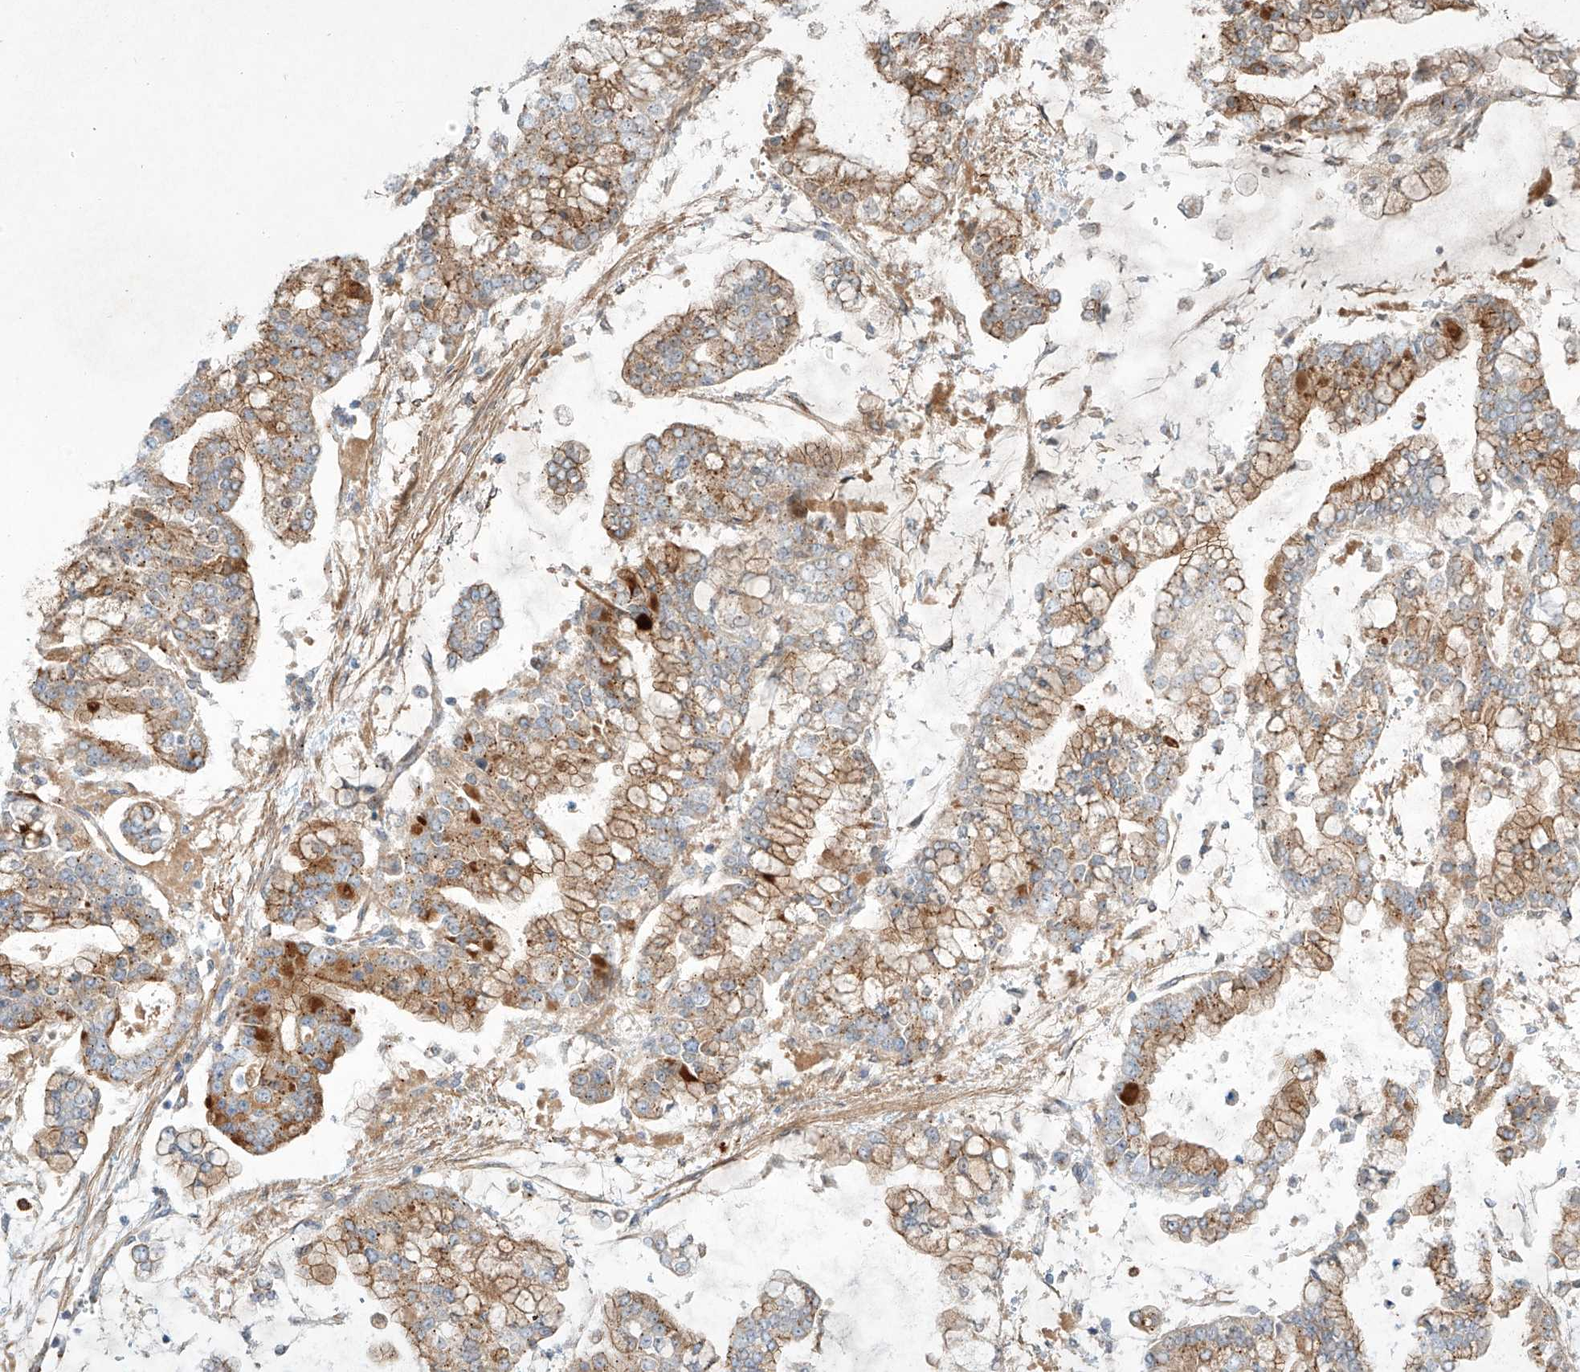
{"staining": {"intensity": "moderate", "quantity": ">75%", "location": "cytoplasmic/membranous"}, "tissue": "stomach cancer", "cell_type": "Tumor cells", "image_type": "cancer", "snomed": [{"axis": "morphology", "description": "Normal tissue, NOS"}, {"axis": "morphology", "description": "Adenocarcinoma, NOS"}, {"axis": "topography", "description": "Stomach, upper"}, {"axis": "topography", "description": "Stomach"}], "caption": "Immunohistochemistry staining of stomach cancer (adenocarcinoma), which exhibits medium levels of moderate cytoplasmic/membranous staining in about >75% of tumor cells indicating moderate cytoplasmic/membranous protein expression. The staining was performed using DAB (3,3'-diaminobenzidine) (brown) for protein detection and nuclei were counterstained in hematoxylin (blue).", "gene": "ZNF287", "patient": {"sex": "male", "age": 76}}